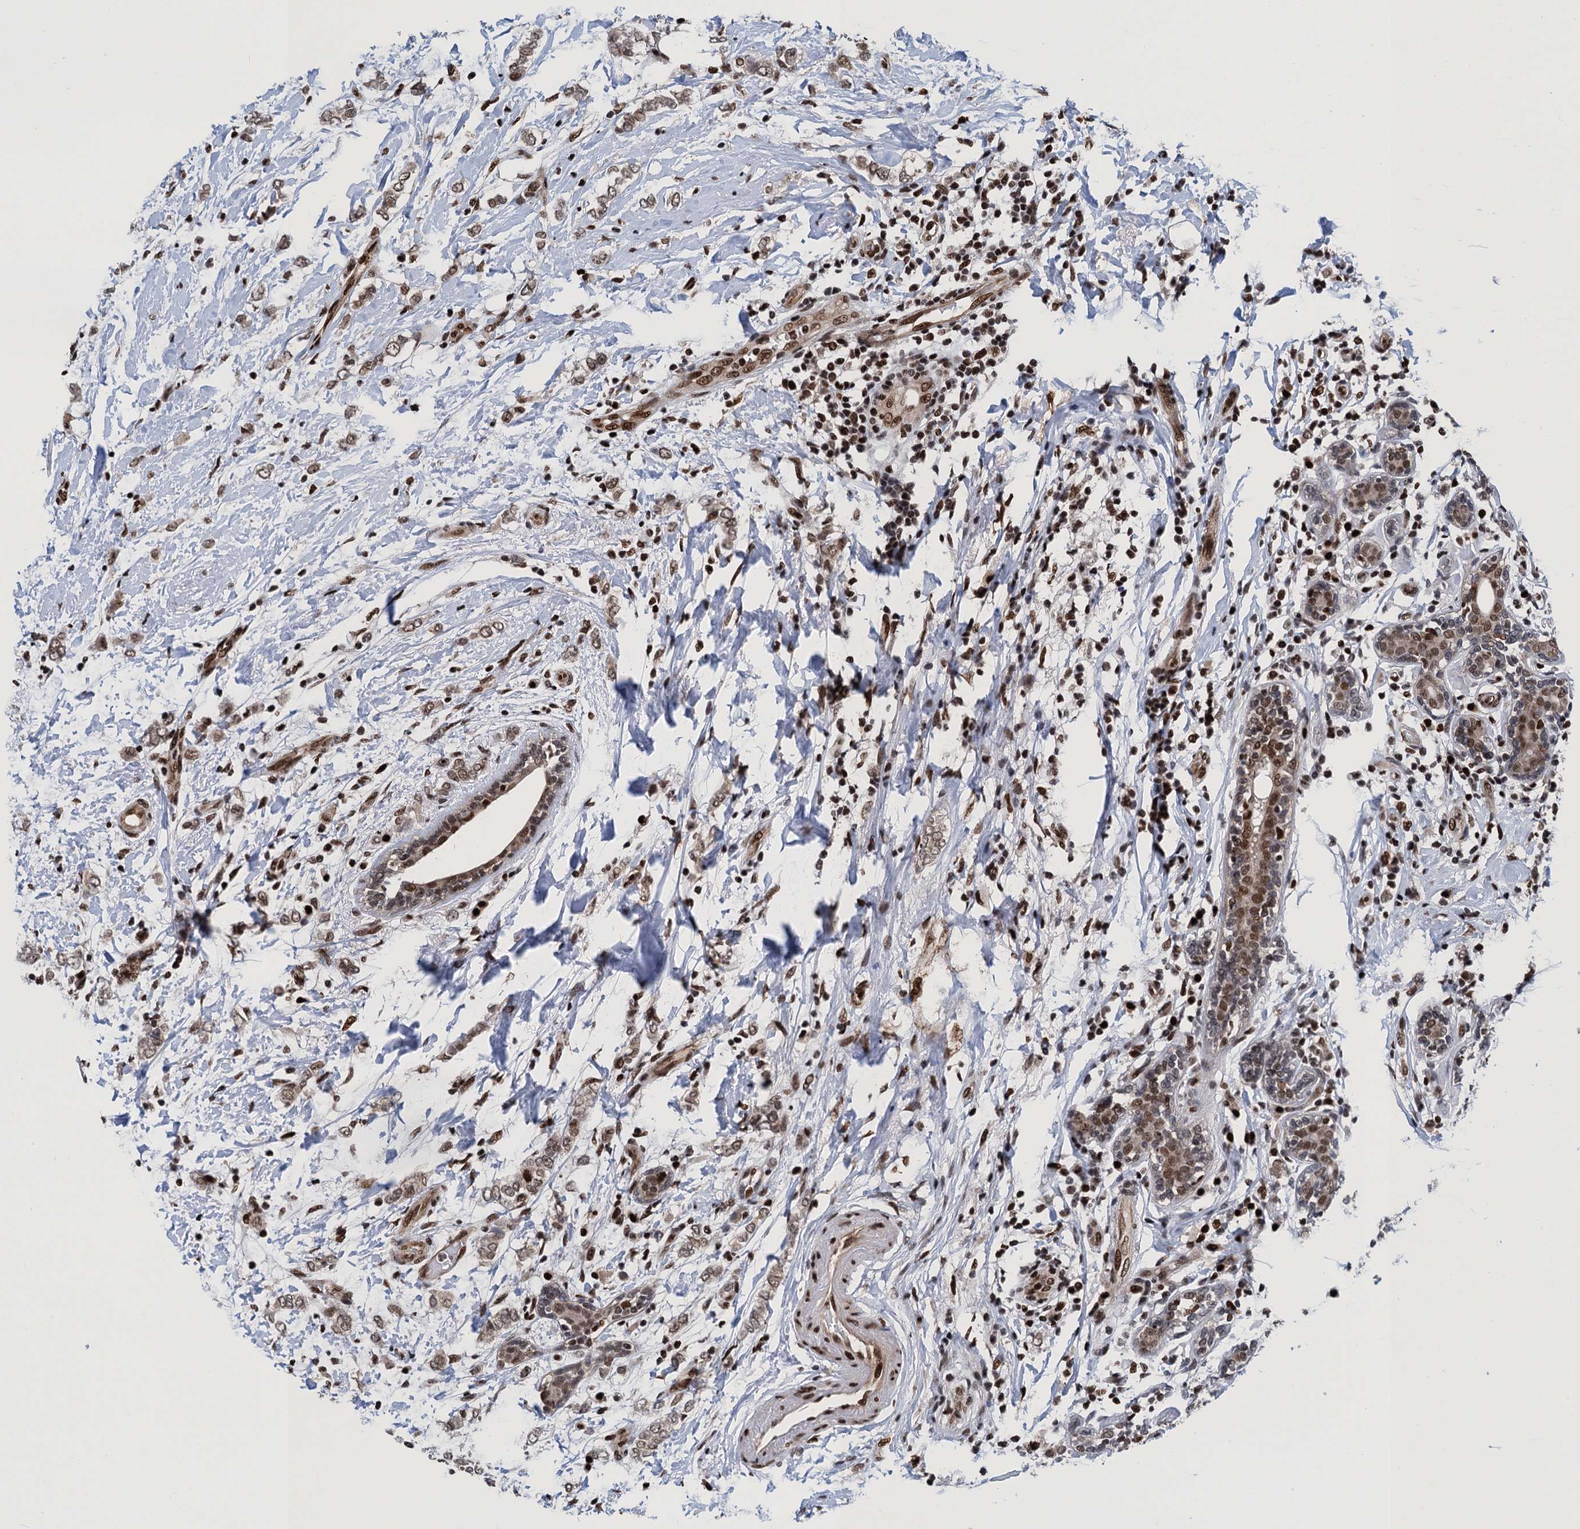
{"staining": {"intensity": "moderate", "quantity": ">75%", "location": "nuclear"}, "tissue": "breast cancer", "cell_type": "Tumor cells", "image_type": "cancer", "snomed": [{"axis": "morphology", "description": "Normal tissue, NOS"}, {"axis": "morphology", "description": "Lobular carcinoma"}, {"axis": "topography", "description": "Breast"}], "caption": "Immunohistochemistry of human breast lobular carcinoma exhibits medium levels of moderate nuclear staining in approximately >75% of tumor cells.", "gene": "PPP4R1", "patient": {"sex": "female", "age": 47}}